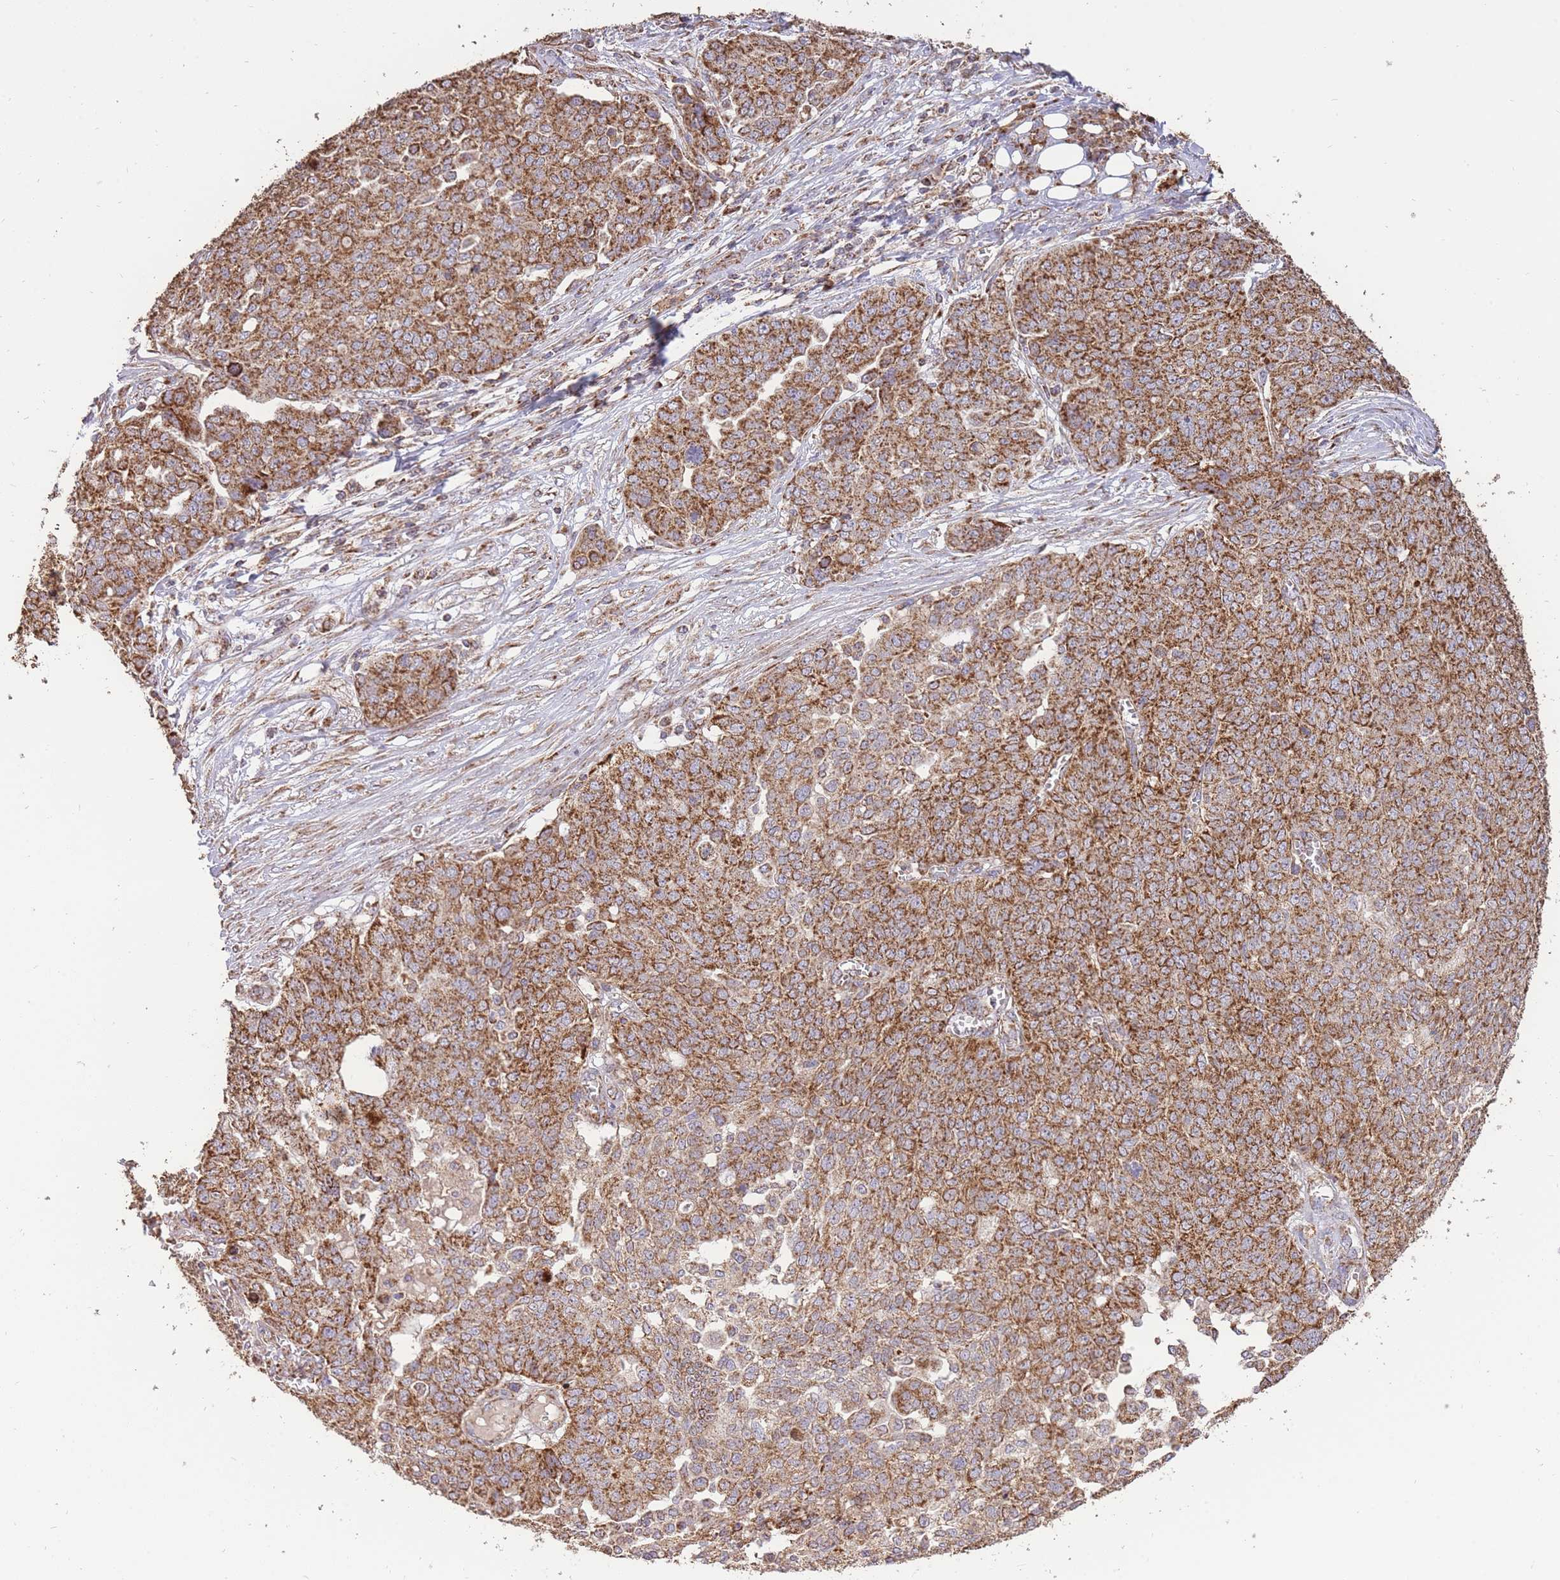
{"staining": {"intensity": "strong", "quantity": ">75%", "location": "cytoplasmic/membranous"}, "tissue": "ovarian cancer", "cell_type": "Tumor cells", "image_type": "cancer", "snomed": [{"axis": "morphology", "description": "Cystadenocarcinoma, serous, NOS"}, {"axis": "topography", "description": "Soft tissue"}, {"axis": "topography", "description": "Ovary"}], "caption": "A high amount of strong cytoplasmic/membranous staining is present in approximately >75% of tumor cells in ovarian cancer tissue.", "gene": "PREP", "patient": {"sex": "female", "age": 57}}